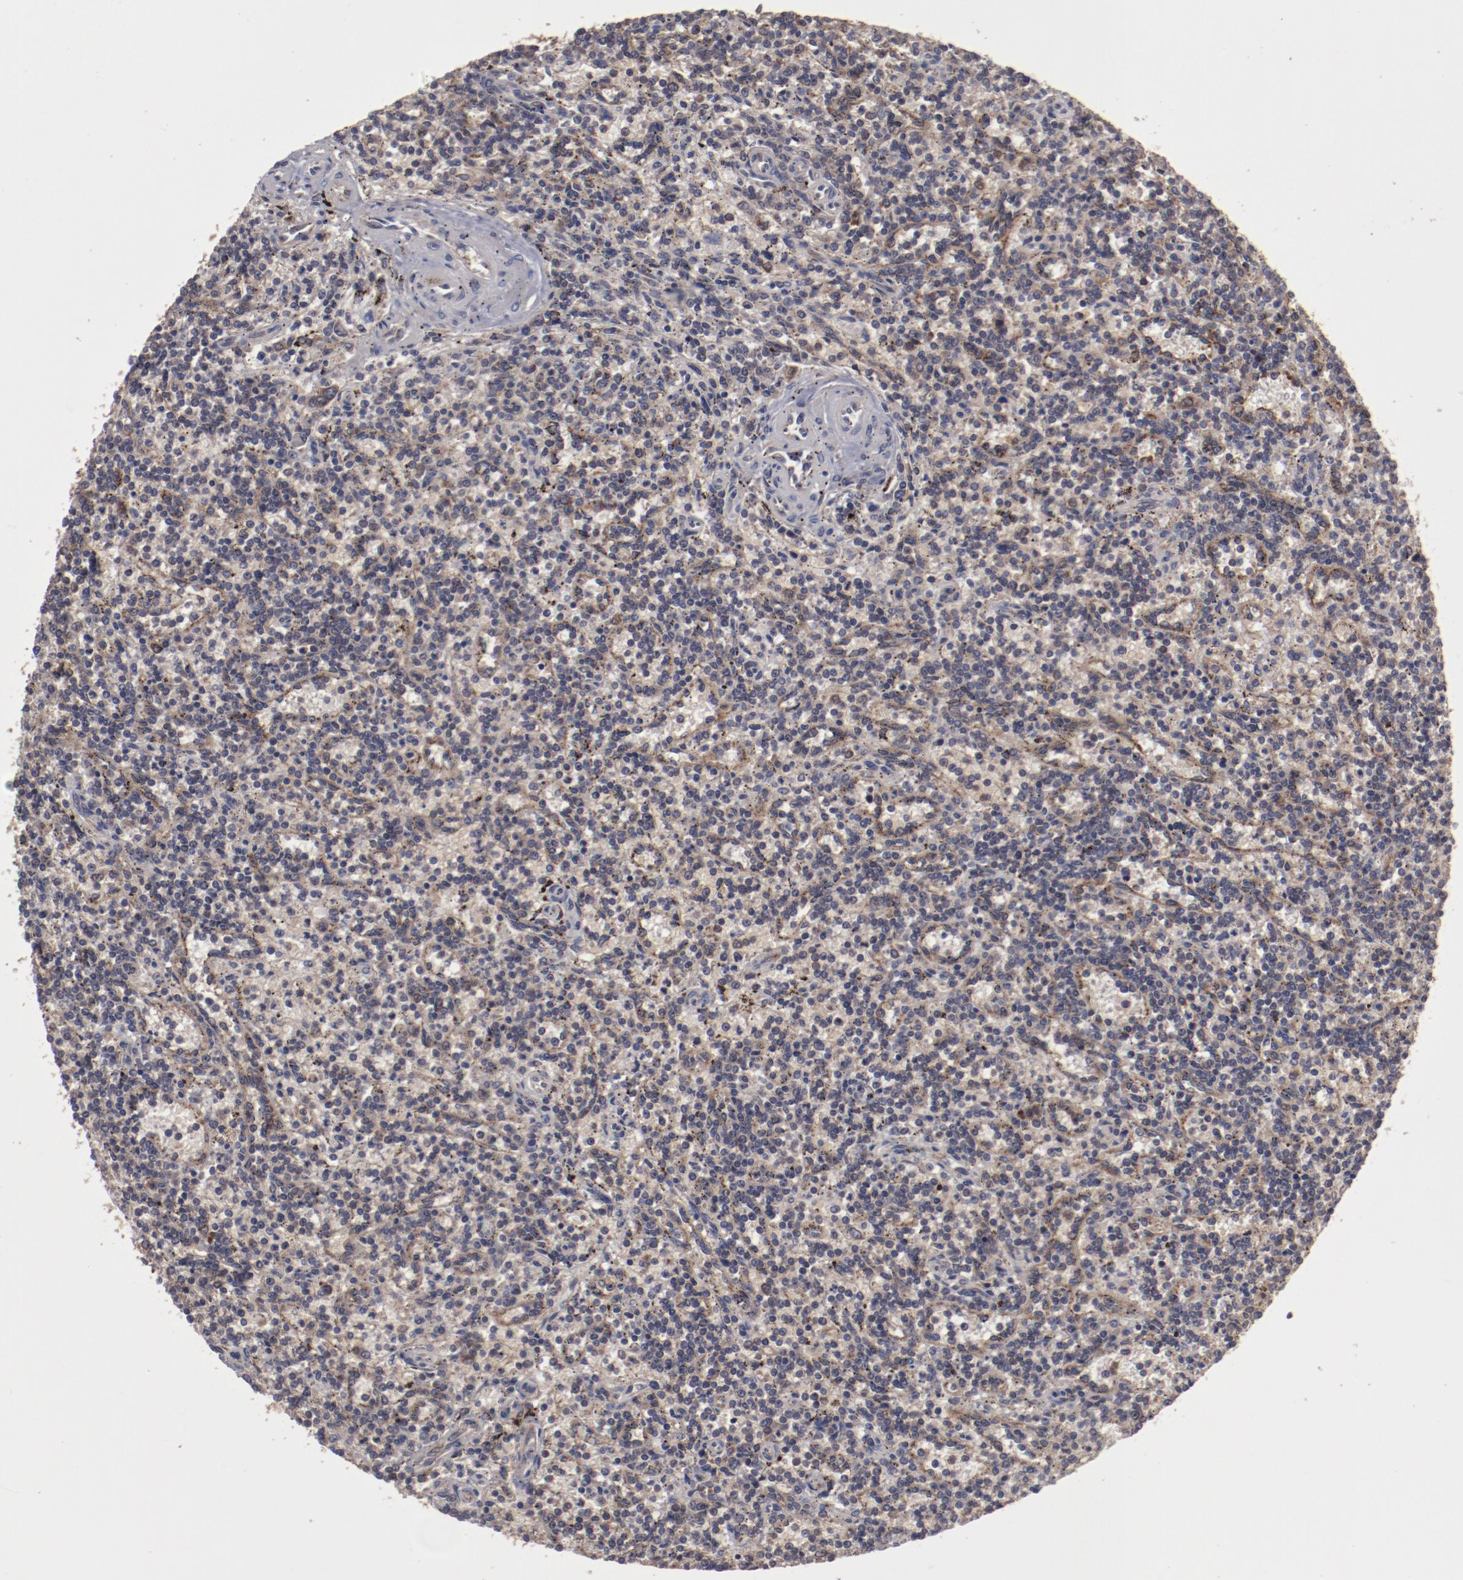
{"staining": {"intensity": "moderate", "quantity": "25%-75%", "location": "cytoplasmic/membranous"}, "tissue": "lymphoma", "cell_type": "Tumor cells", "image_type": "cancer", "snomed": [{"axis": "morphology", "description": "Malignant lymphoma, non-Hodgkin's type, Low grade"}, {"axis": "topography", "description": "Spleen"}], "caption": "Immunohistochemistry (IHC) (DAB) staining of lymphoma demonstrates moderate cytoplasmic/membranous protein positivity in about 25%-75% of tumor cells.", "gene": "RPS4Y1", "patient": {"sex": "male", "age": 73}}